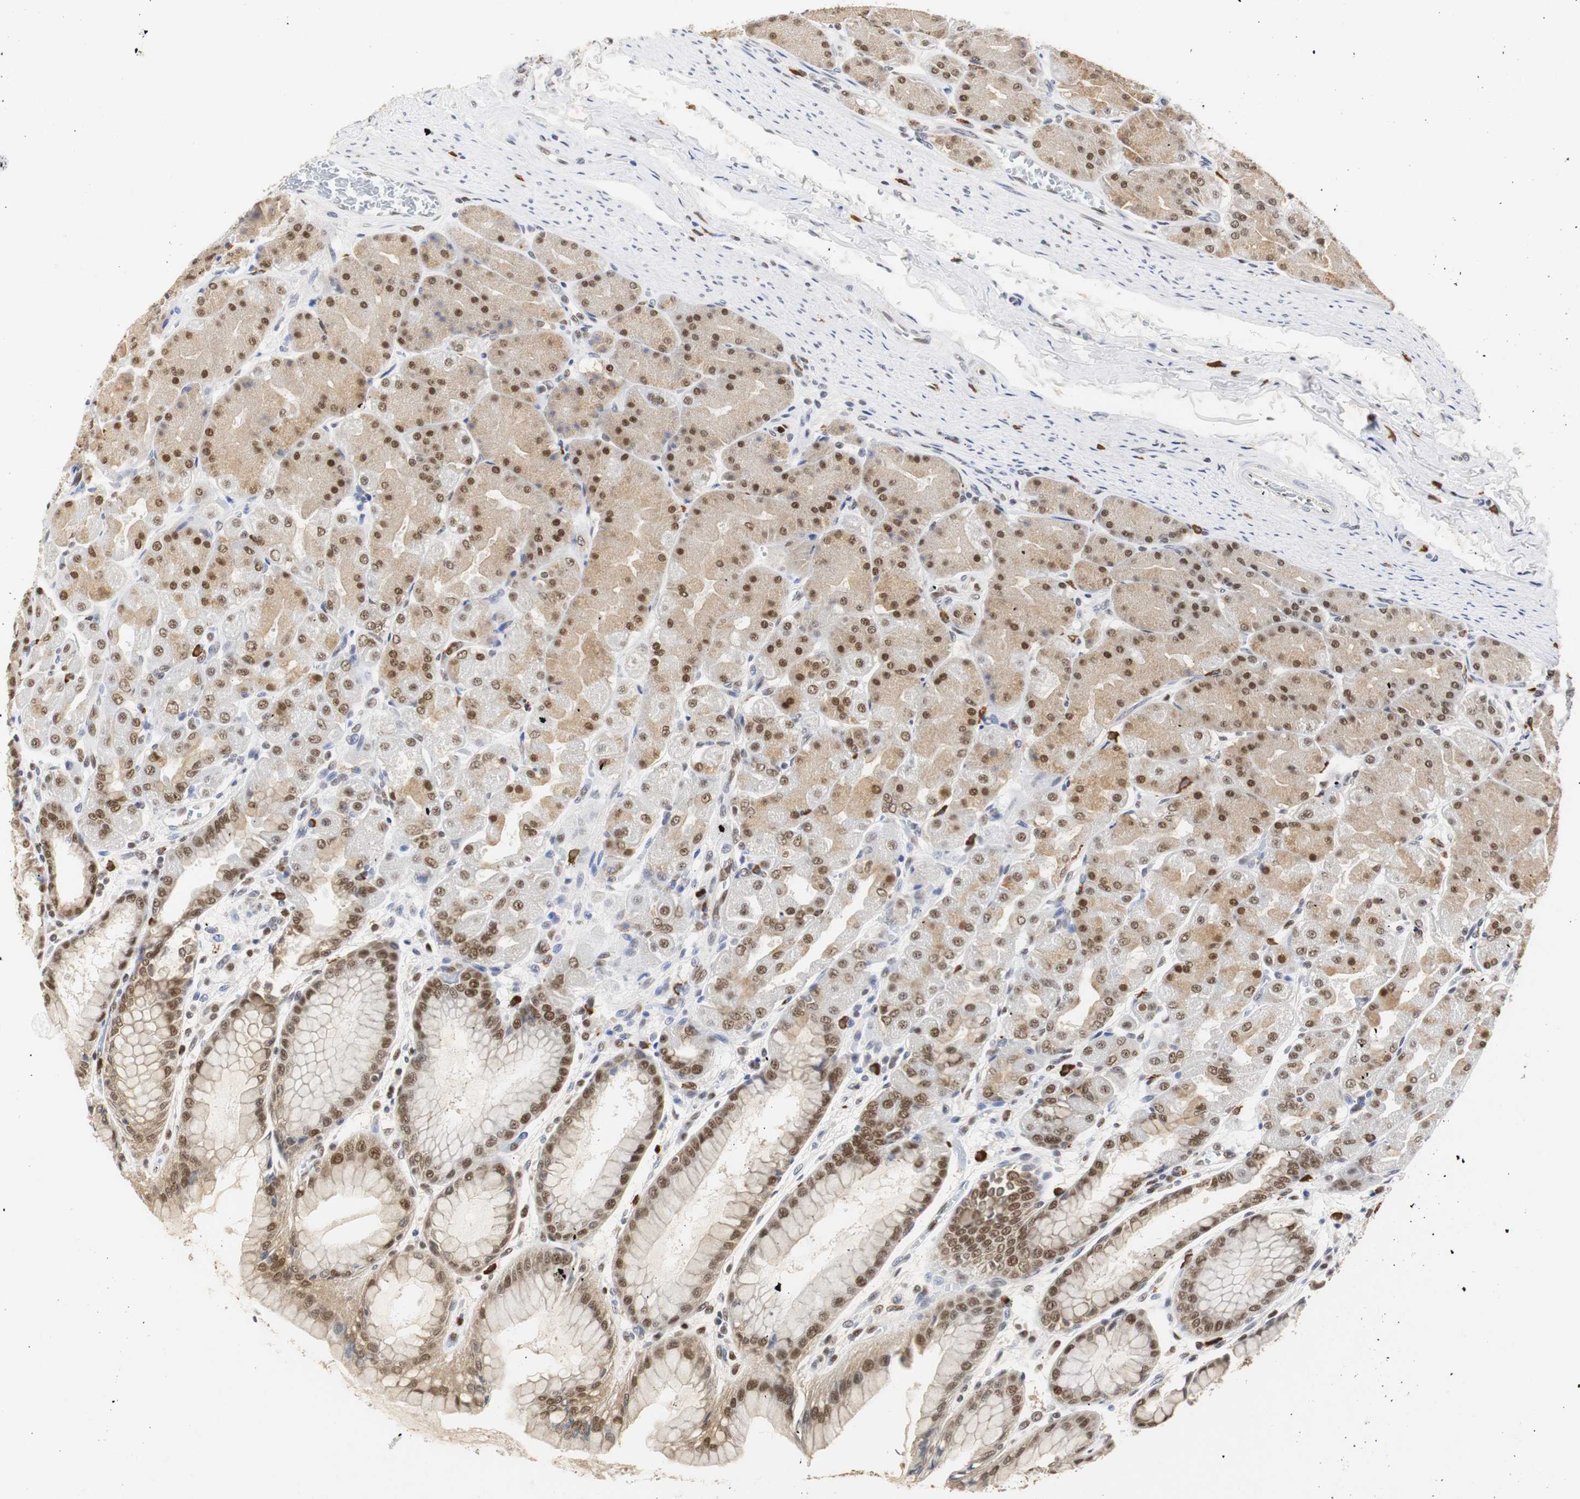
{"staining": {"intensity": "moderate", "quantity": ">75%", "location": "nuclear"}, "tissue": "stomach", "cell_type": "Glandular cells", "image_type": "normal", "snomed": [{"axis": "morphology", "description": "Normal tissue, NOS"}, {"axis": "topography", "description": "Stomach, upper"}], "caption": "IHC (DAB (3,3'-diaminobenzidine)) staining of unremarkable stomach exhibits moderate nuclear protein staining in about >75% of glandular cells.", "gene": "ZFC3H1", "patient": {"sex": "female", "age": 56}}